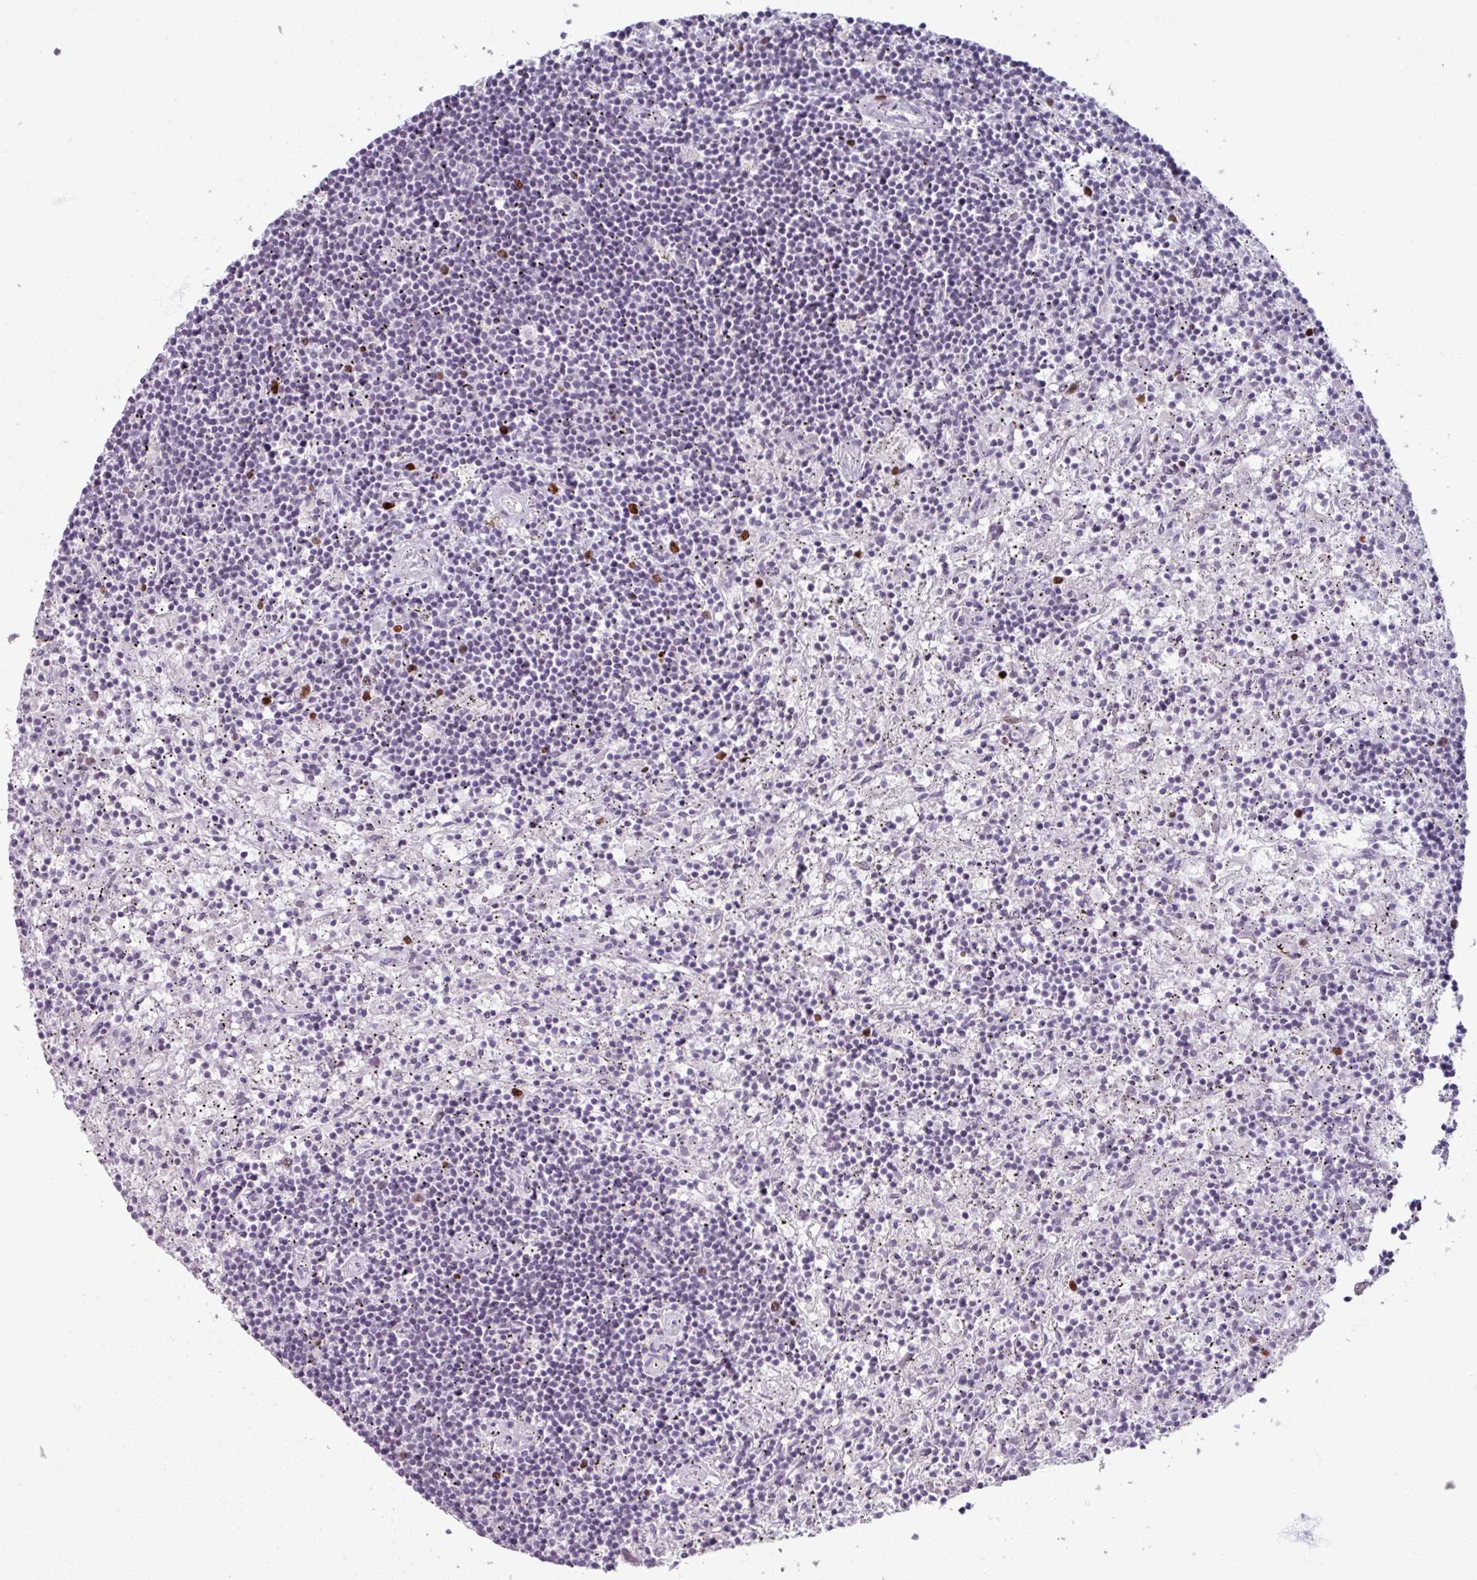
{"staining": {"intensity": "negative", "quantity": "none", "location": "none"}, "tissue": "lymphoma", "cell_type": "Tumor cells", "image_type": "cancer", "snomed": [{"axis": "morphology", "description": "Malignant lymphoma, non-Hodgkin's type, Low grade"}, {"axis": "topography", "description": "Spleen"}], "caption": "This micrograph is of lymphoma stained with immunohistochemistry (IHC) to label a protein in brown with the nuclei are counter-stained blue. There is no staining in tumor cells. (DAB (3,3'-diaminobenzidine) immunohistochemistry (IHC) visualized using brightfield microscopy, high magnification).", "gene": "ATAD2", "patient": {"sex": "male", "age": 76}}